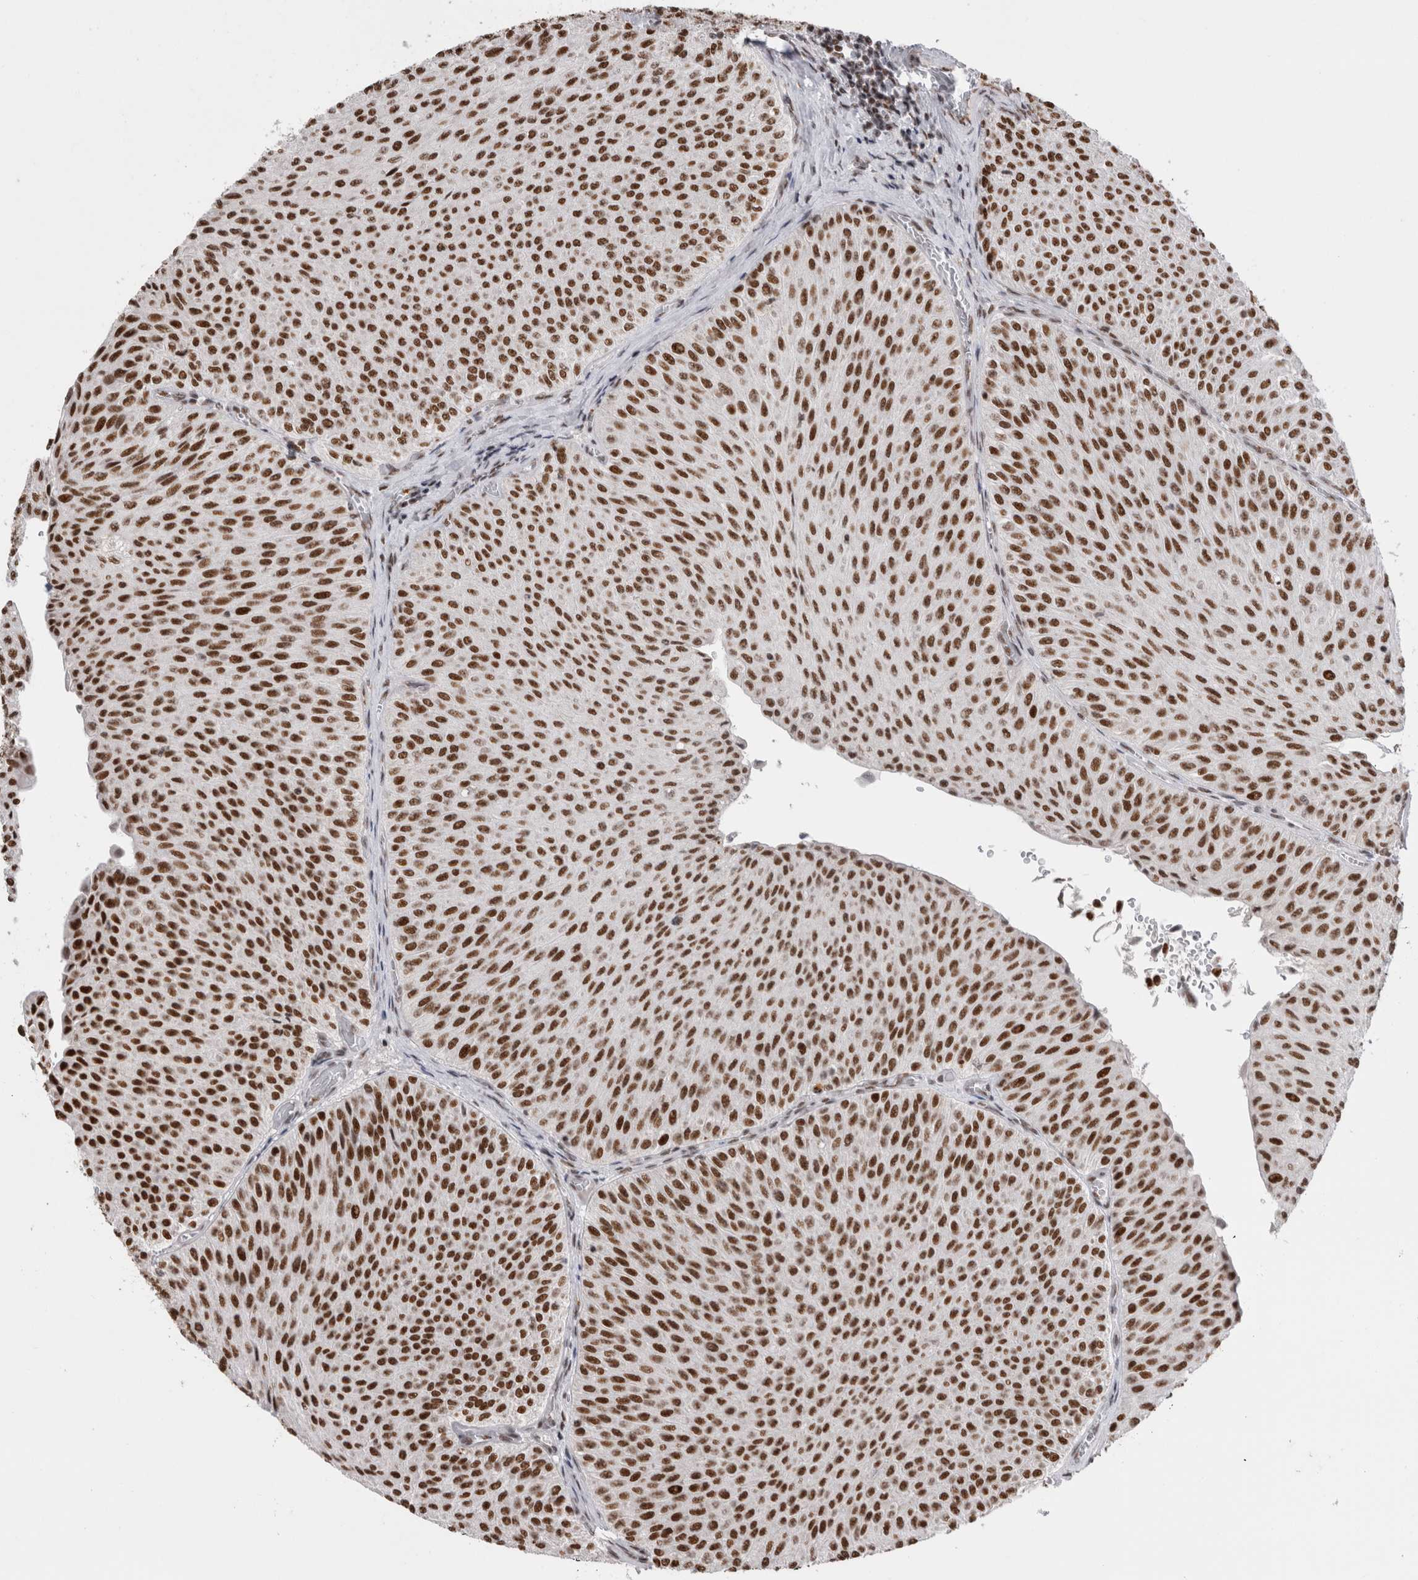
{"staining": {"intensity": "strong", "quantity": ">75%", "location": "nuclear"}, "tissue": "urothelial cancer", "cell_type": "Tumor cells", "image_type": "cancer", "snomed": [{"axis": "morphology", "description": "Urothelial carcinoma, Low grade"}, {"axis": "topography", "description": "Urinary bladder"}], "caption": "DAB immunohistochemical staining of low-grade urothelial carcinoma reveals strong nuclear protein staining in approximately >75% of tumor cells. Nuclei are stained in blue.", "gene": "EYA2", "patient": {"sex": "male", "age": 78}}